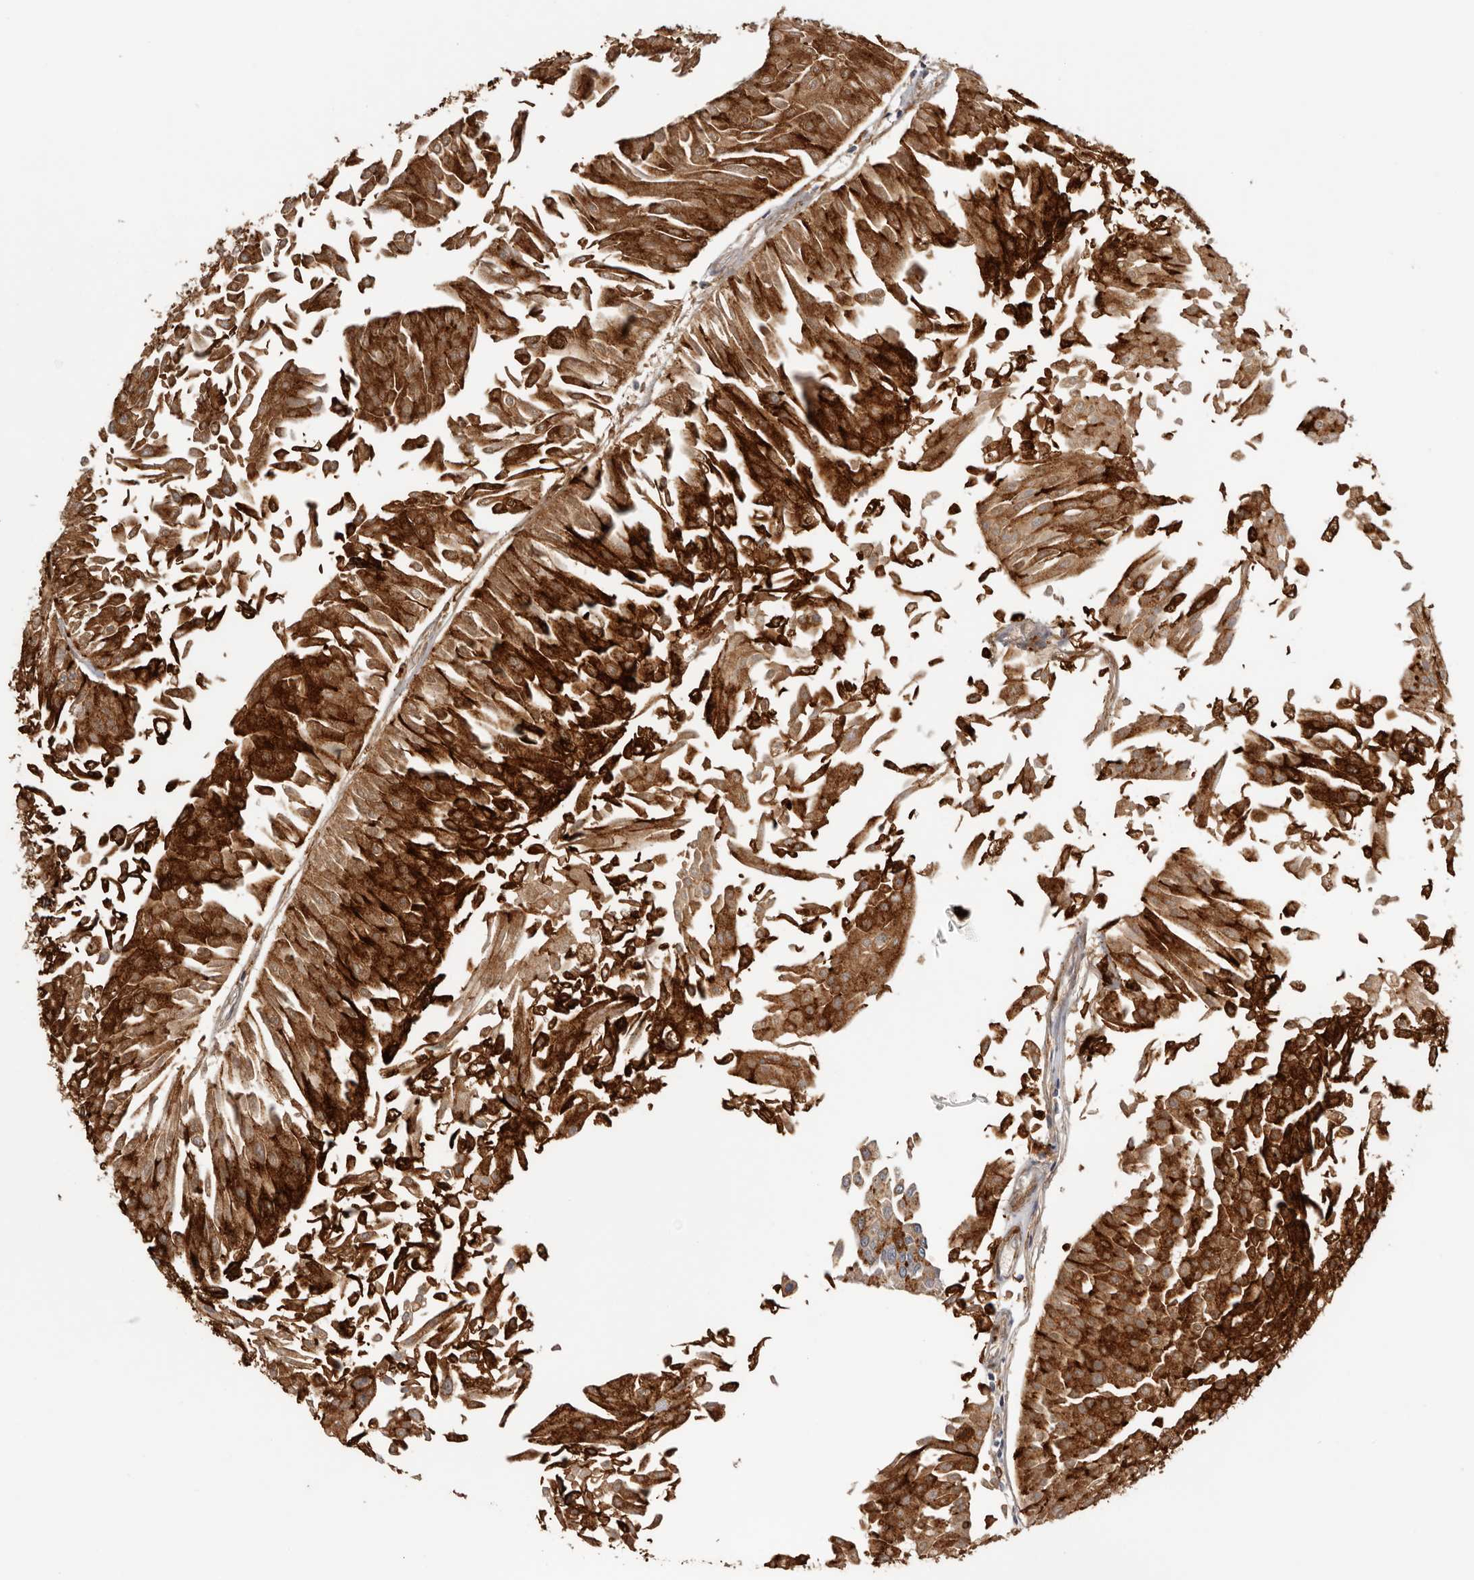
{"staining": {"intensity": "strong", "quantity": ">75%", "location": "cytoplasmic/membranous"}, "tissue": "urothelial cancer", "cell_type": "Tumor cells", "image_type": "cancer", "snomed": [{"axis": "morphology", "description": "Urothelial carcinoma, Low grade"}, {"axis": "topography", "description": "Urinary bladder"}], "caption": "About >75% of tumor cells in human urothelial carcinoma (low-grade) display strong cytoplasmic/membranous protein staining as visualized by brown immunohistochemical staining.", "gene": "TFRC", "patient": {"sex": "male", "age": 67}}